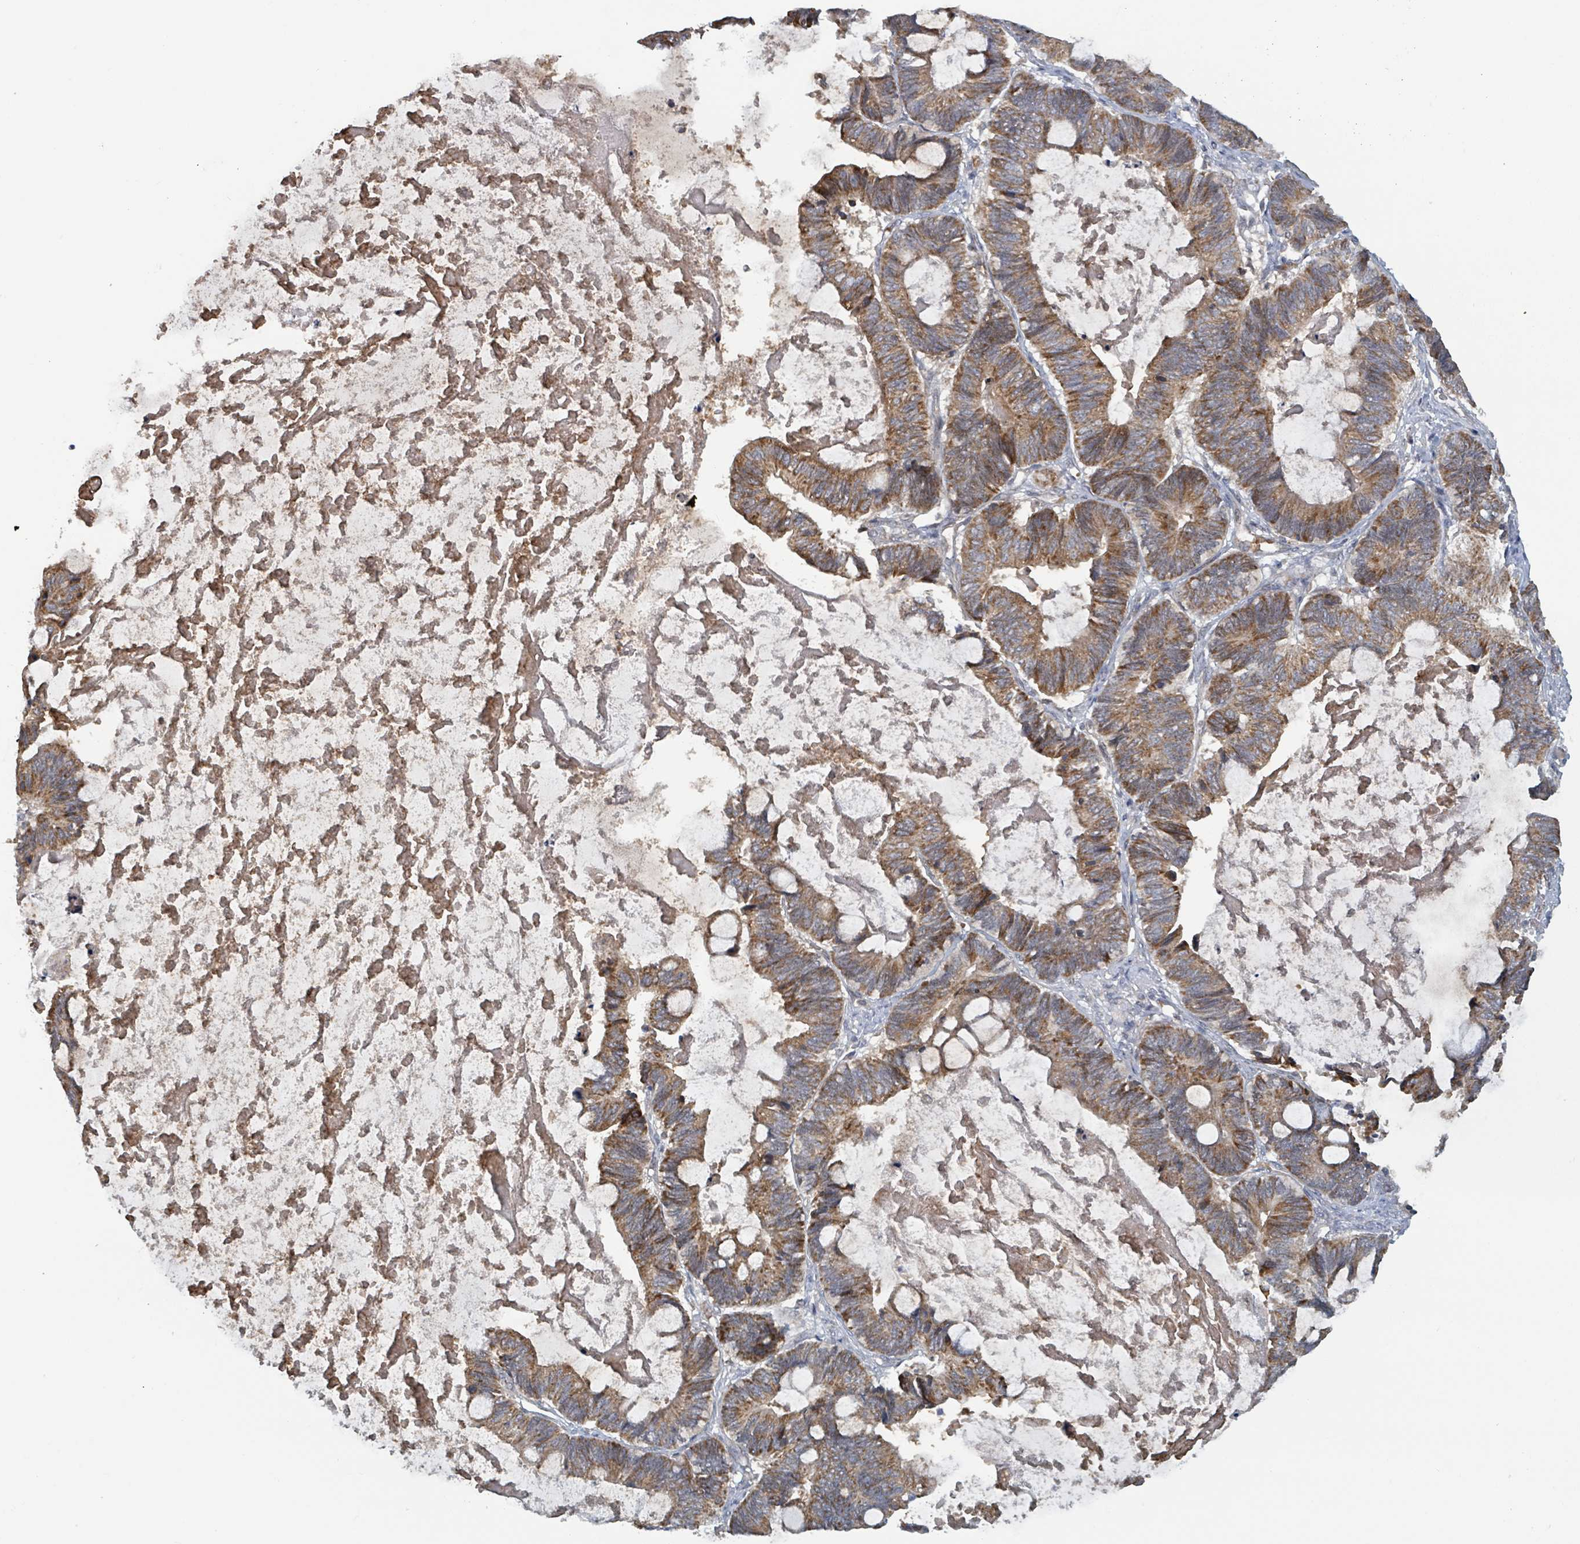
{"staining": {"intensity": "moderate", "quantity": ">75%", "location": "cytoplasmic/membranous"}, "tissue": "ovarian cancer", "cell_type": "Tumor cells", "image_type": "cancer", "snomed": [{"axis": "morphology", "description": "Cystadenocarcinoma, mucinous, NOS"}, {"axis": "topography", "description": "Ovary"}], "caption": "Approximately >75% of tumor cells in ovarian cancer (mucinous cystadenocarcinoma) reveal moderate cytoplasmic/membranous protein staining as visualized by brown immunohistochemical staining.", "gene": "HIVEP1", "patient": {"sex": "female", "age": 61}}